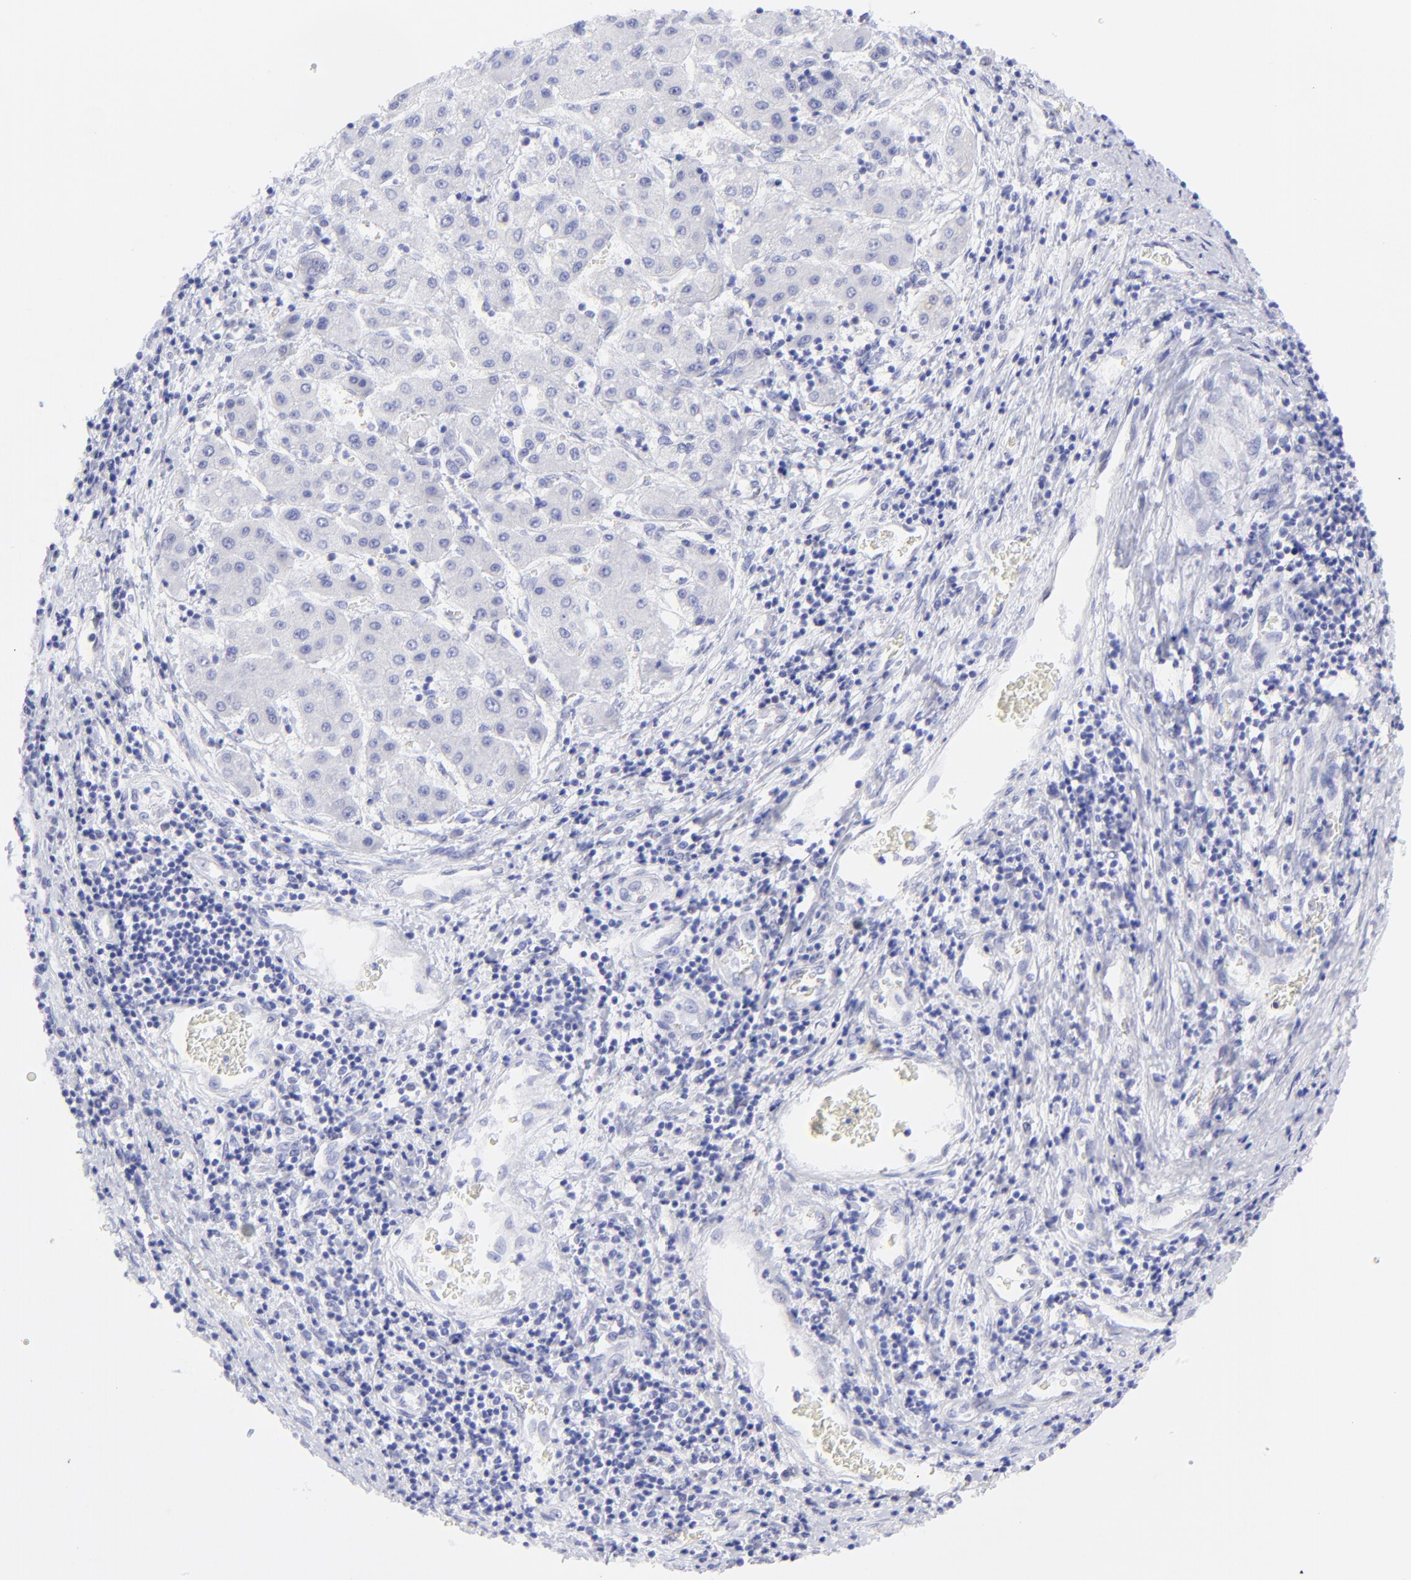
{"staining": {"intensity": "negative", "quantity": "none", "location": "none"}, "tissue": "liver cancer", "cell_type": "Tumor cells", "image_type": "cancer", "snomed": [{"axis": "morphology", "description": "Carcinoma, Hepatocellular, NOS"}, {"axis": "topography", "description": "Liver"}], "caption": "This is an immunohistochemistry image of liver hepatocellular carcinoma. There is no staining in tumor cells.", "gene": "KLF4", "patient": {"sex": "male", "age": 24}}